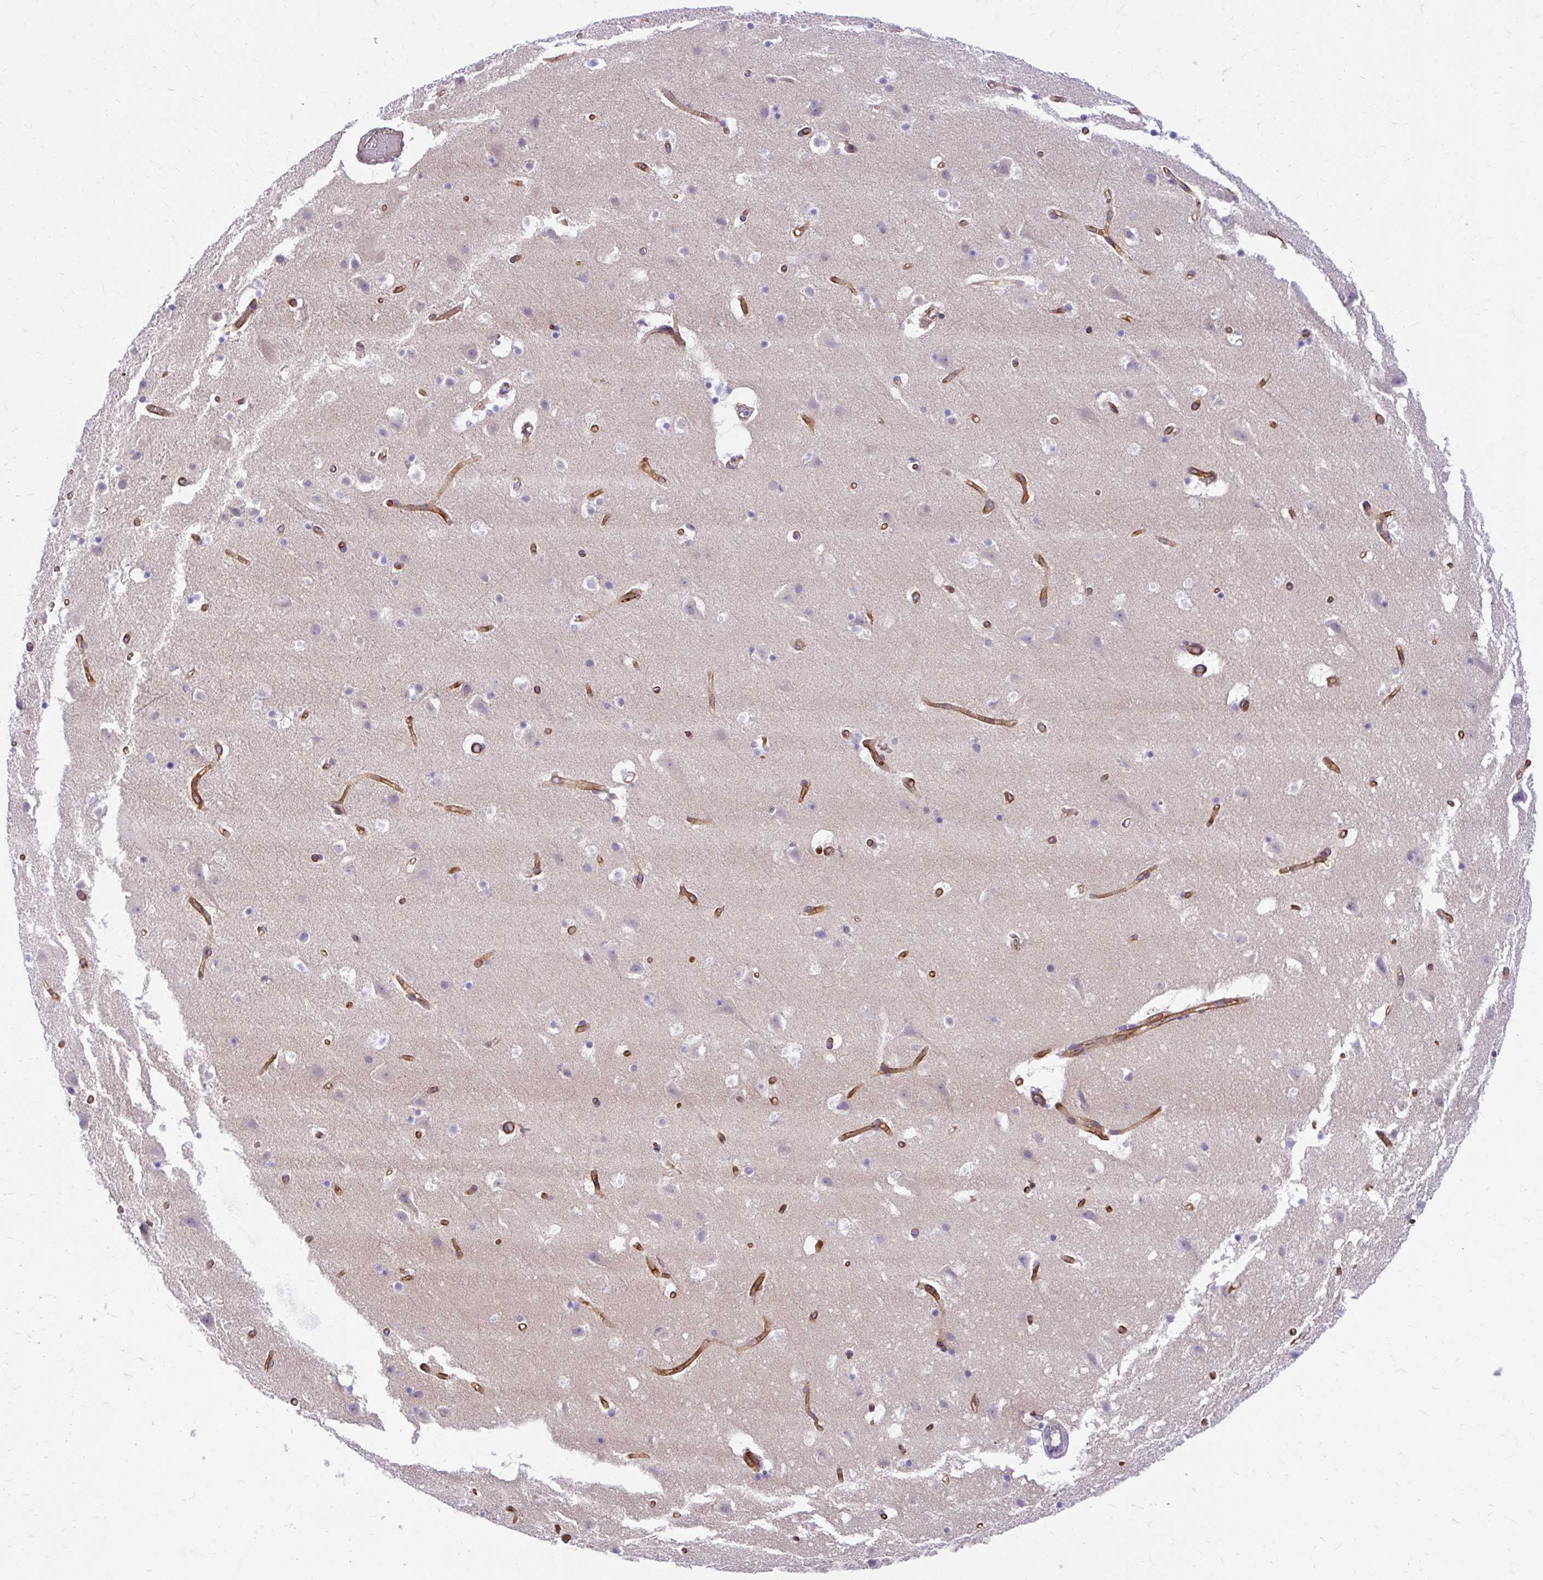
{"staining": {"intensity": "moderate", "quantity": ">75%", "location": "cytoplasmic/membranous"}, "tissue": "cerebral cortex", "cell_type": "Endothelial cells", "image_type": "normal", "snomed": [{"axis": "morphology", "description": "Normal tissue, NOS"}, {"axis": "topography", "description": "Cerebral cortex"}], "caption": "Protein expression by immunohistochemistry (IHC) demonstrates moderate cytoplasmic/membranous positivity in approximately >75% of endothelial cells in benign cerebral cortex.", "gene": "ESPNL", "patient": {"sex": "female", "age": 42}}